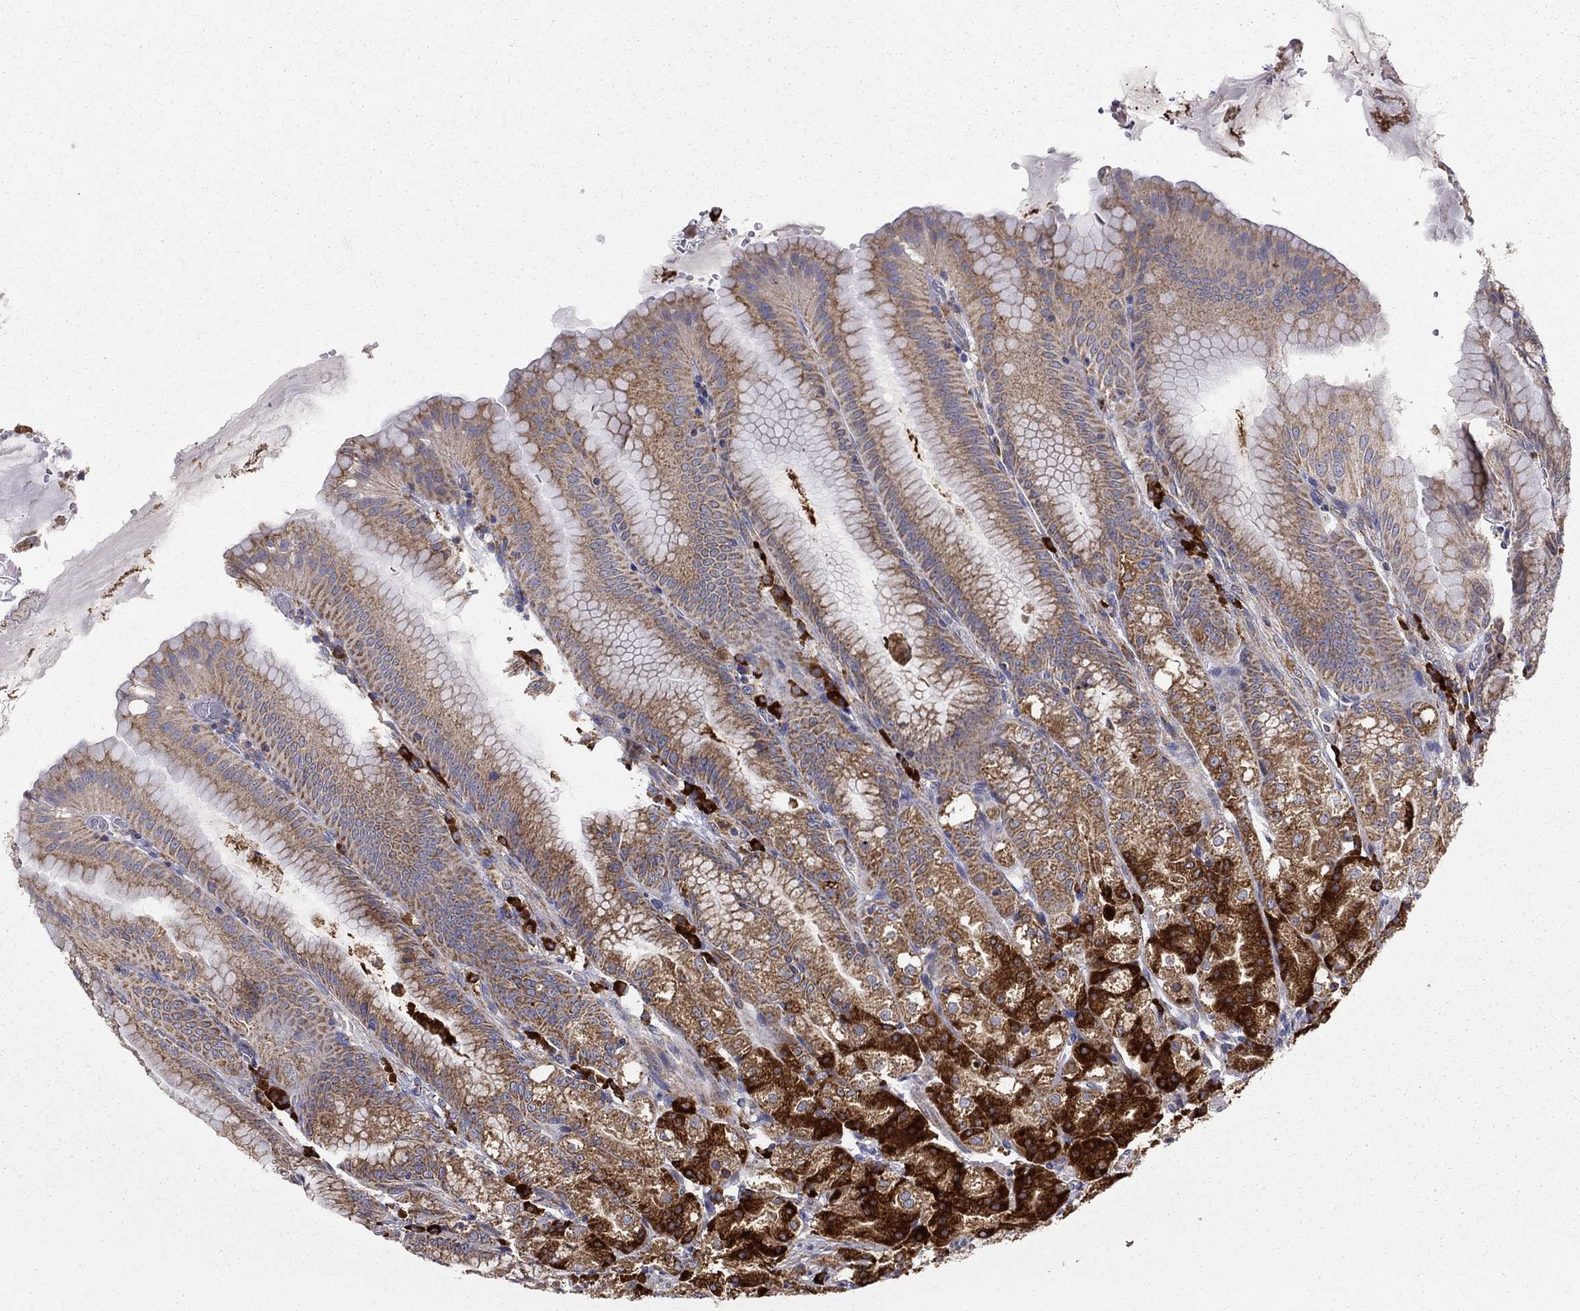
{"staining": {"intensity": "strong", "quantity": ">75%", "location": "cytoplasmic/membranous"}, "tissue": "stomach", "cell_type": "Glandular cells", "image_type": "normal", "snomed": [{"axis": "morphology", "description": "Normal tissue, NOS"}, {"axis": "topography", "description": "Stomach"}], "caption": "This histopathology image reveals immunohistochemistry (IHC) staining of benign stomach, with high strong cytoplasmic/membranous expression in about >75% of glandular cells.", "gene": "PRDX4", "patient": {"sex": "male", "age": 71}}